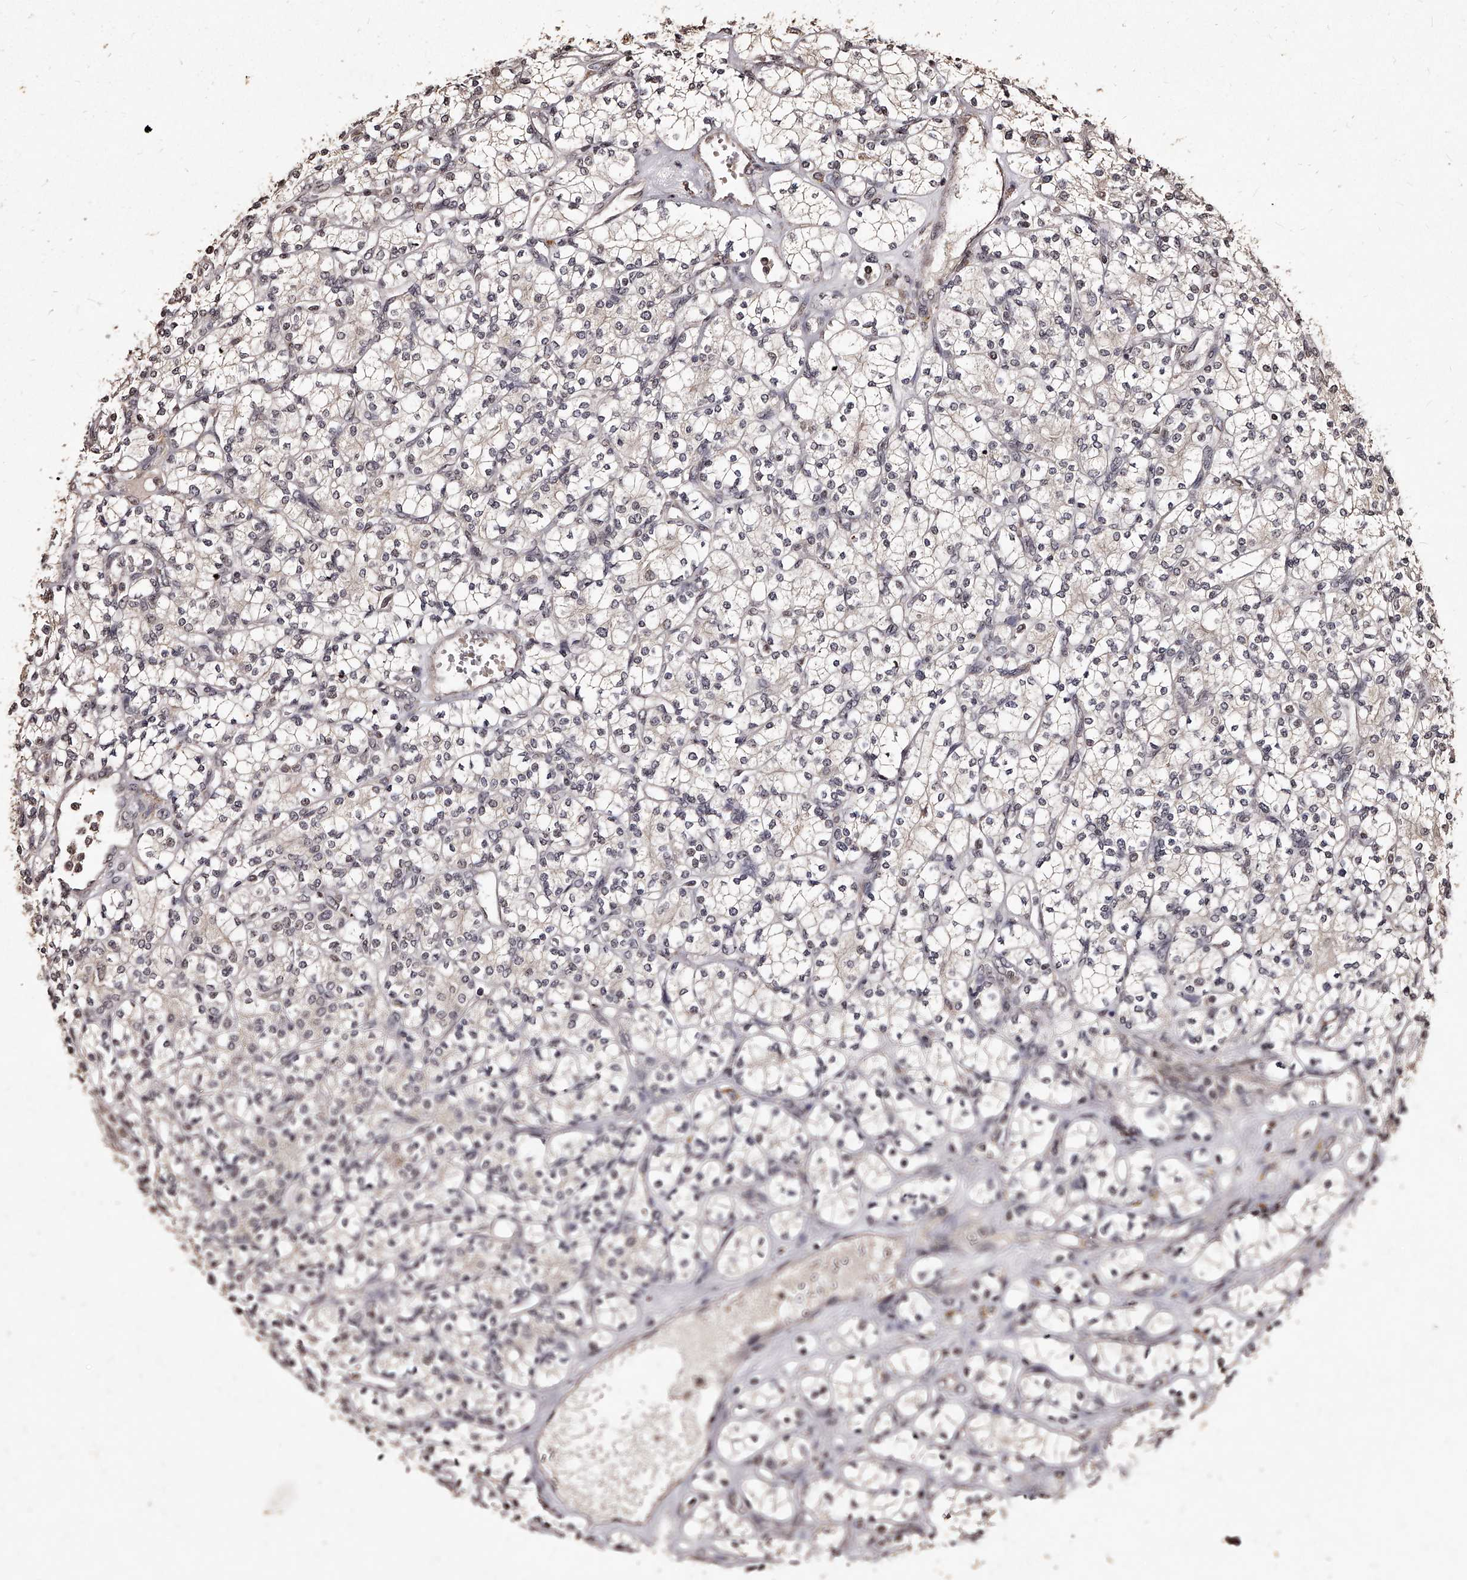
{"staining": {"intensity": "weak", "quantity": "25%-75%", "location": "cytoplasmic/membranous,nuclear"}, "tissue": "renal cancer", "cell_type": "Tumor cells", "image_type": "cancer", "snomed": [{"axis": "morphology", "description": "Adenocarcinoma, NOS"}, {"axis": "topography", "description": "Kidney"}], "caption": "Immunohistochemistry of human renal cancer shows low levels of weak cytoplasmic/membranous and nuclear expression in about 25%-75% of tumor cells.", "gene": "TSHR", "patient": {"sex": "male", "age": 77}}